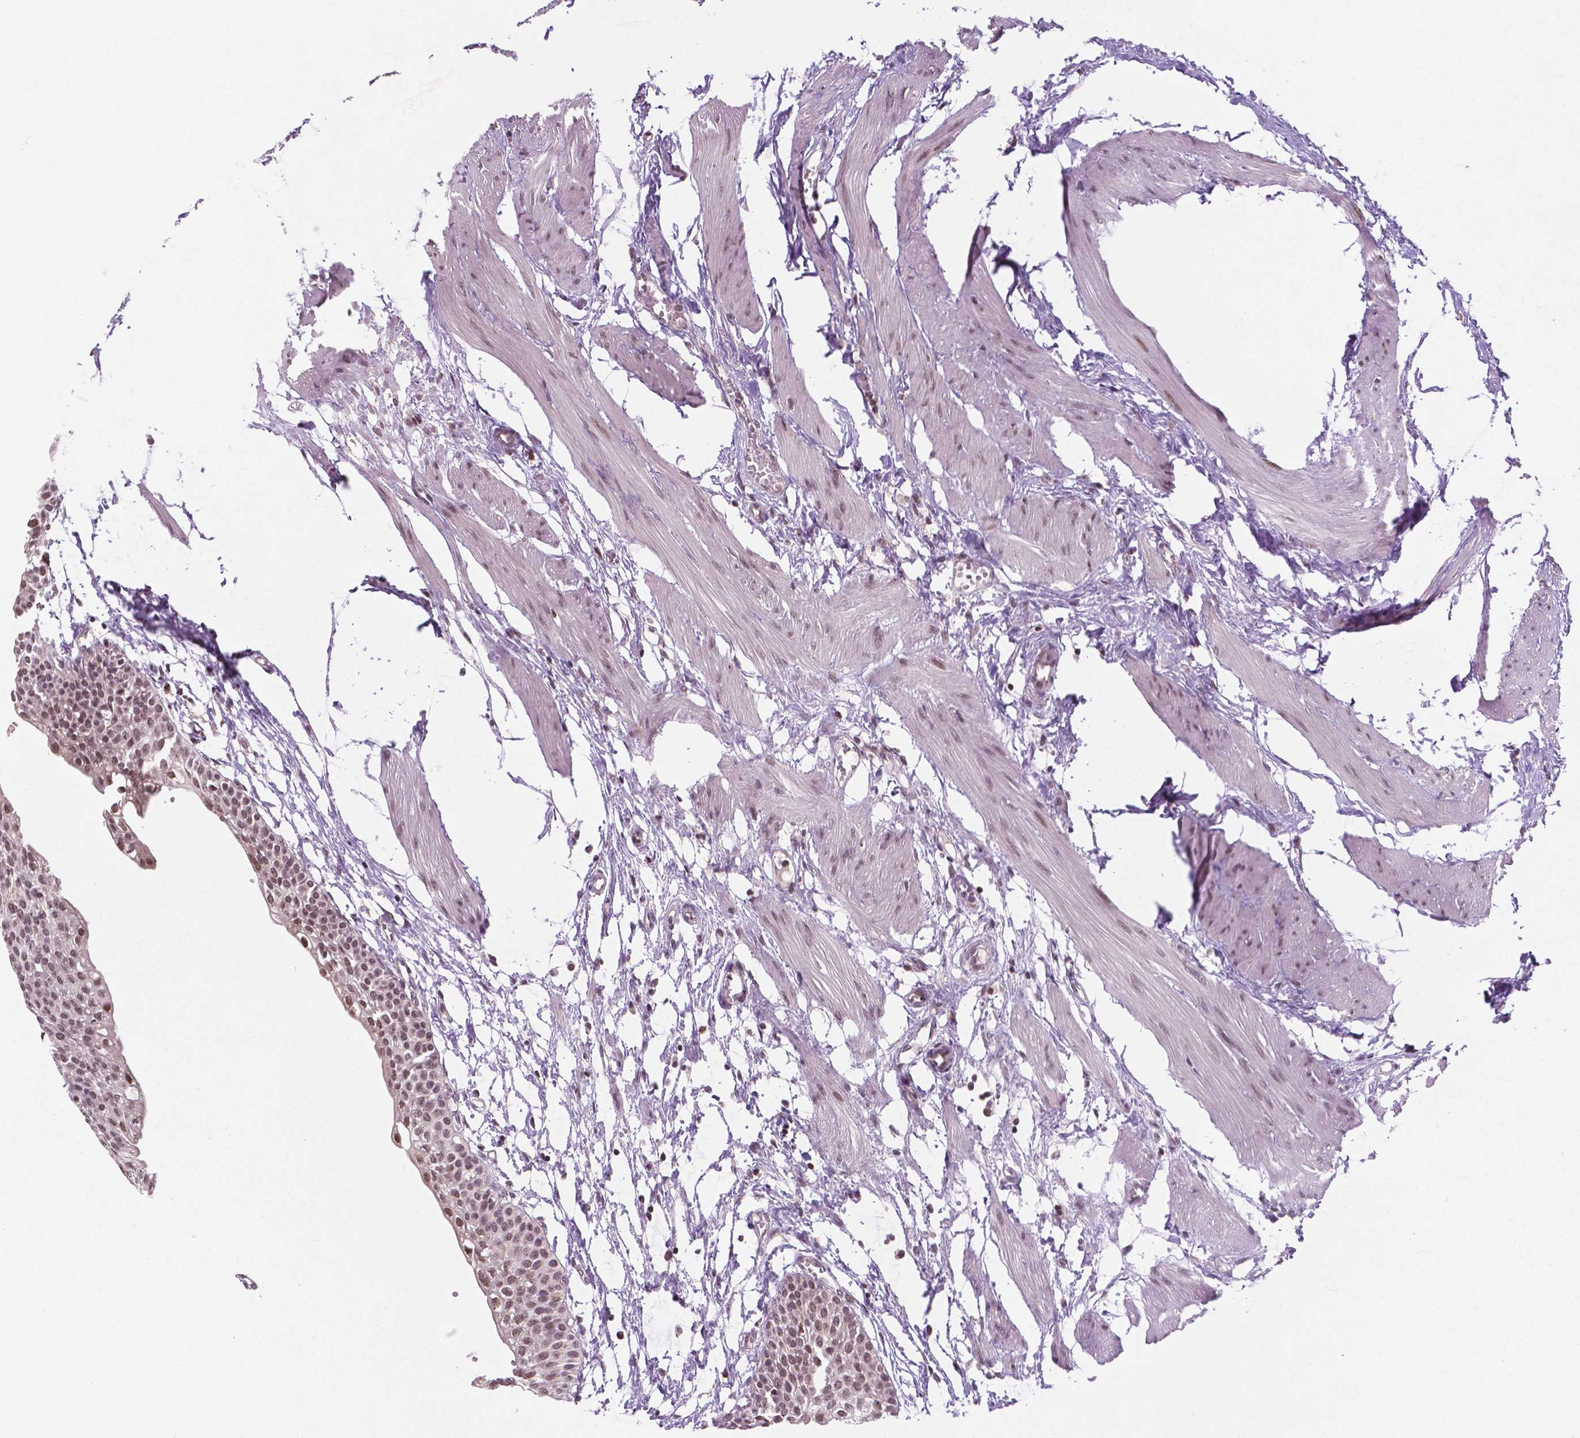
{"staining": {"intensity": "moderate", "quantity": ">75%", "location": "nuclear"}, "tissue": "urinary bladder", "cell_type": "Urothelial cells", "image_type": "normal", "snomed": [{"axis": "morphology", "description": "Normal tissue, NOS"}, {"axis": "topography", "description": "Urinary bladder"}, {"axis": "topography", "description": "Peripheral nerve tissue"}], "caption": "Protein staining of benign urinary bladder demonstrates moderate nuclear positivity in approximately >75% of urothelial cells.", "gene": "PER2", "patient": {"sex": "male", "age": 55}}